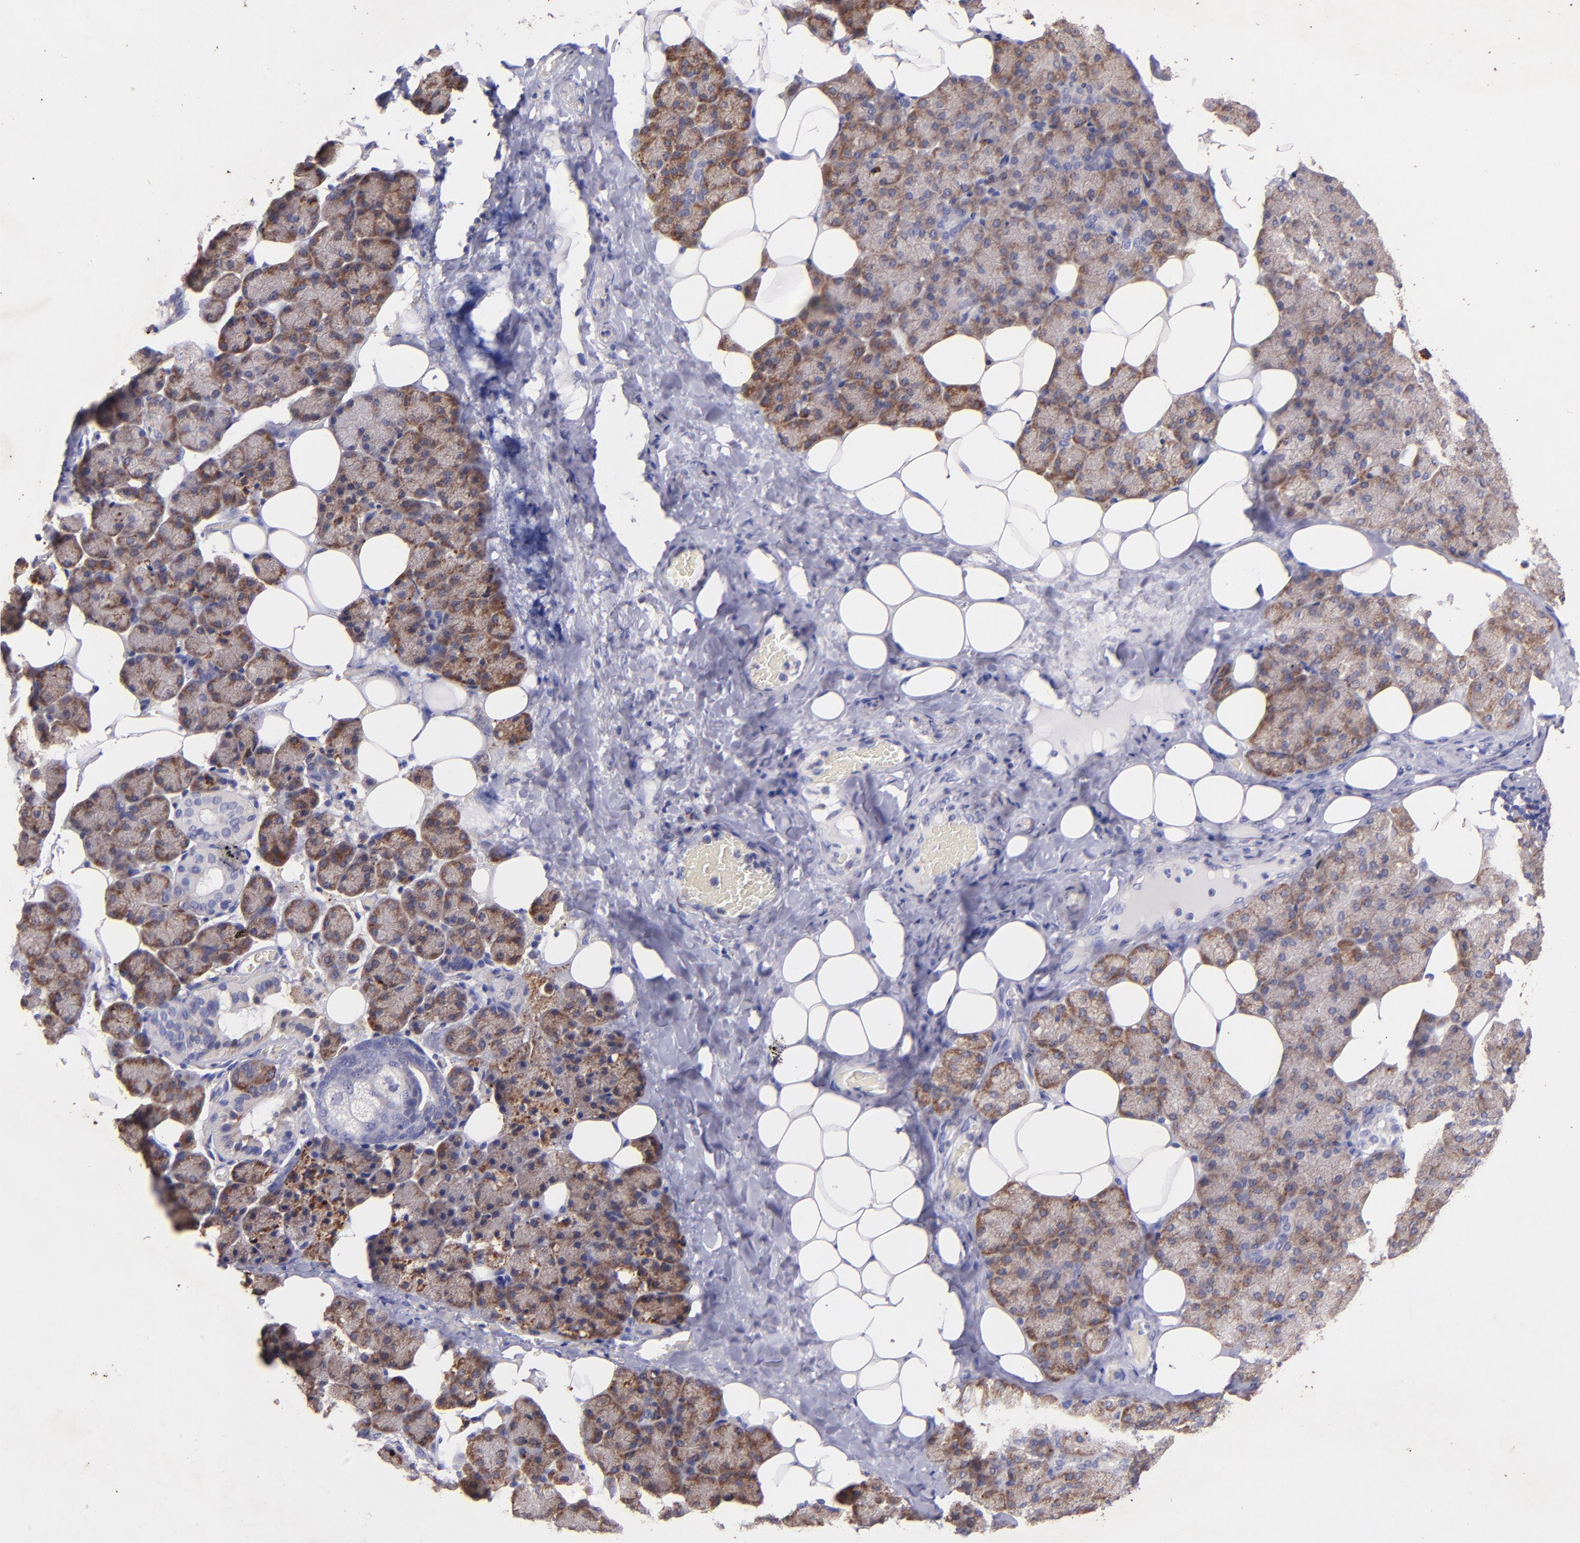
{"staining": {"intensity": "strong", "quantity": ">75%", "location": "cytoplasmic/membranous"}, "tissue": "salivary gland", "cell_type": "Glandular cells", "image_type": "normal", "snomed": [{"axis": "morphology", "description": "Normal tissue, NOS"}, {"axis": "topography", "description": "Lymph node"}, {"axis": "topography", "description": "Salivary gland"}], "caption": "DAB (3,3'-diaminobenzidine) immunohistochemical staining of benign human salivary gland shows strong cytoplasmic/membranous protein positivity in approximately >75% of glandular cells. The staining was performed using DAB (3,3'-diaminobenzidine) to visualize the protein expression in brown, while the nuclei were stained in blue with hematoxylin (Magnification: 20x).", "gene": "RET", "patient": {"sex": "male", "age": 8}}